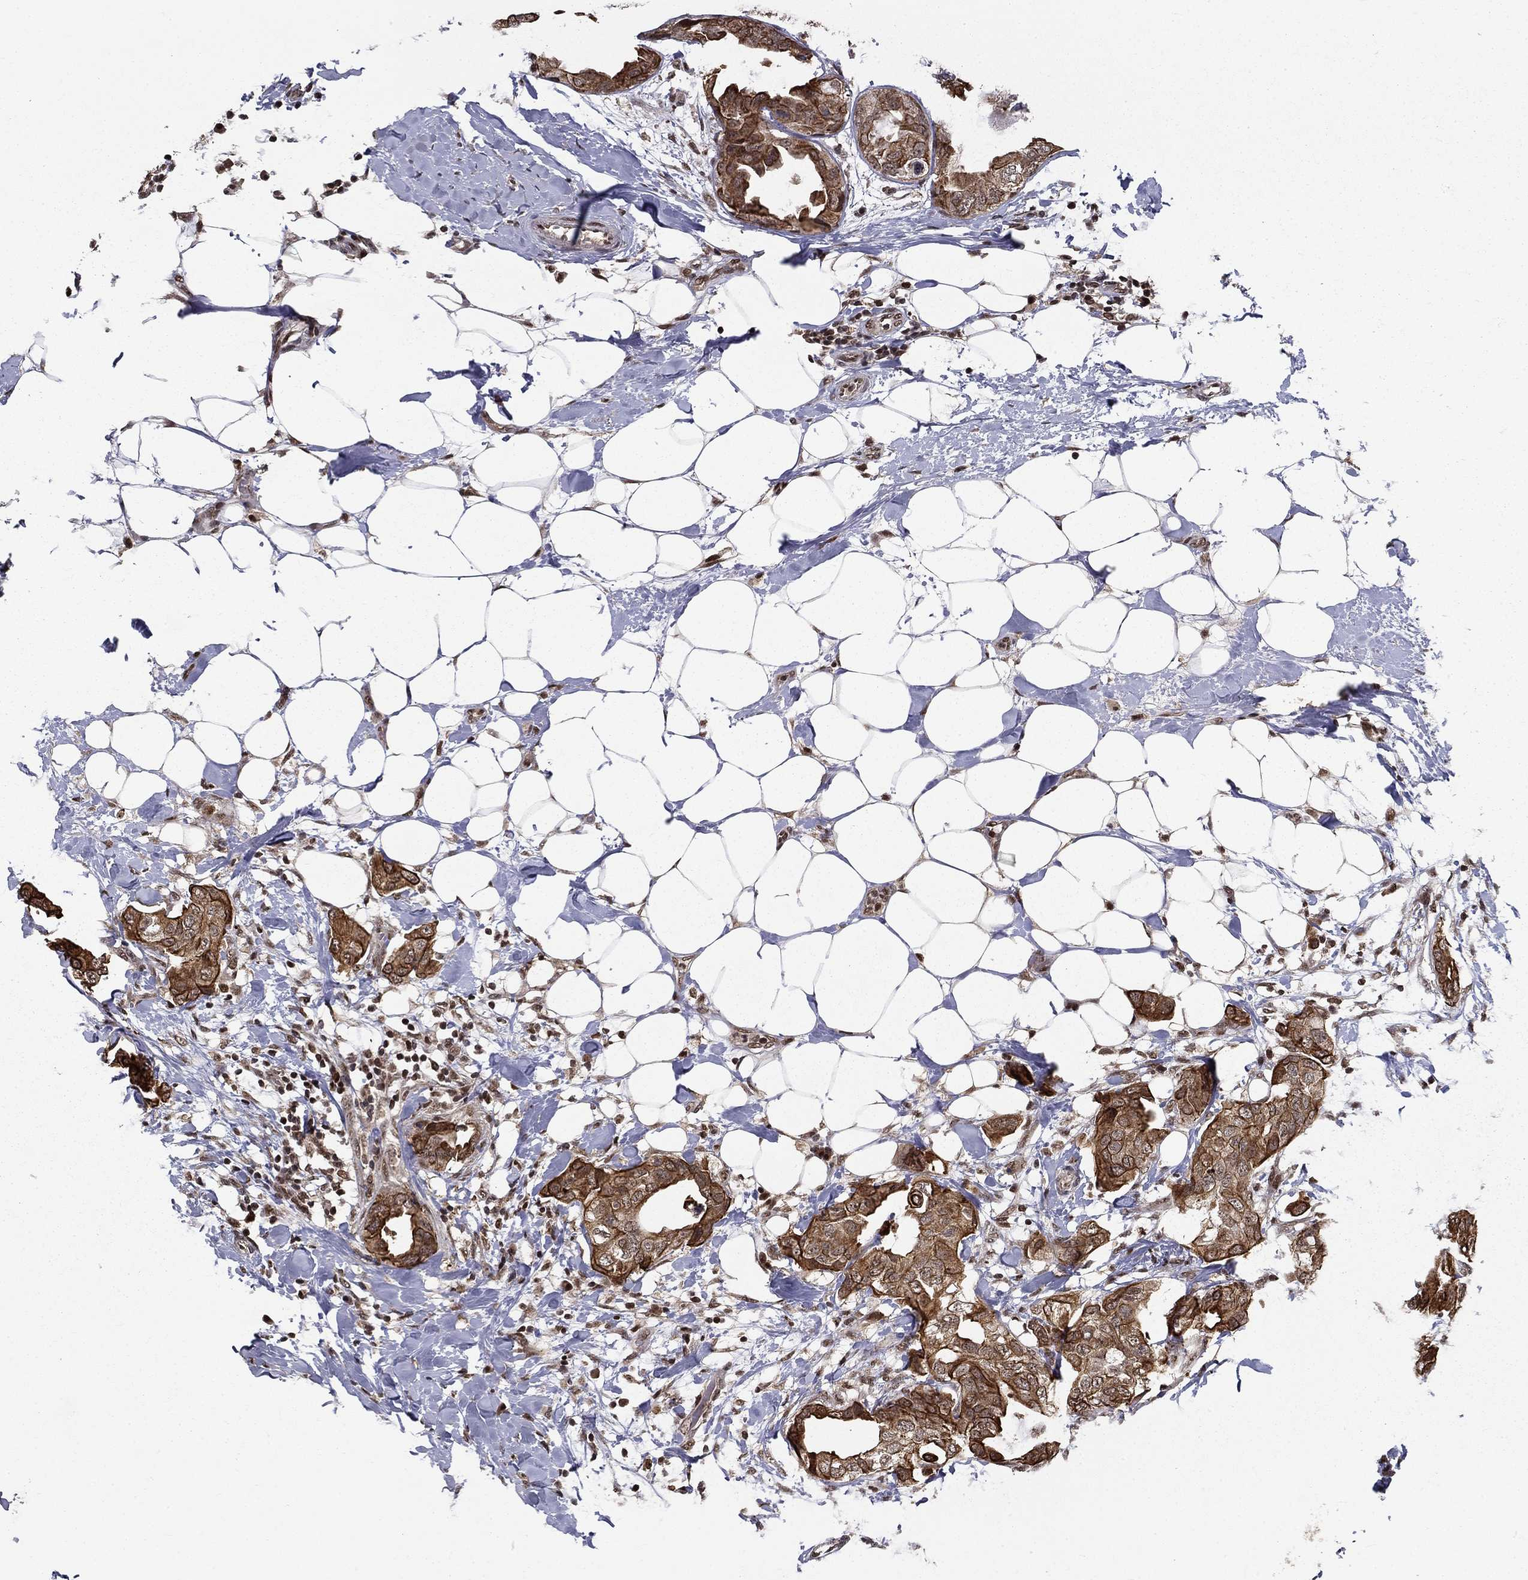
{"staining": {"intensity": "strong", "quantity": ">75%", "location": "cytoplasmic/membranous"}, "tissue": "breast cancer", "cell_type": "Tumor cells", "image_type": "cancer", "snomed": [{"axis": "morphology", "description": "Normal tissue, NOS"}, {"axis": "morphology", "description": "Duct carcinoma"}, {"axis": "topography", "description": "Breast"}], "caption": "Immunohistochemistry (IHC) (DAB) staining of human breast cancer exhibits strong cytoplasmic/membranous protein expression in approximately >75% of tumor cells. The staining was performed using DAB, with brown indicating positive protein expression. Nuclei are stained blue with hematoxylin.", "gene": "CDCA7L", "patient": {"sex": "female", "age": 40}}